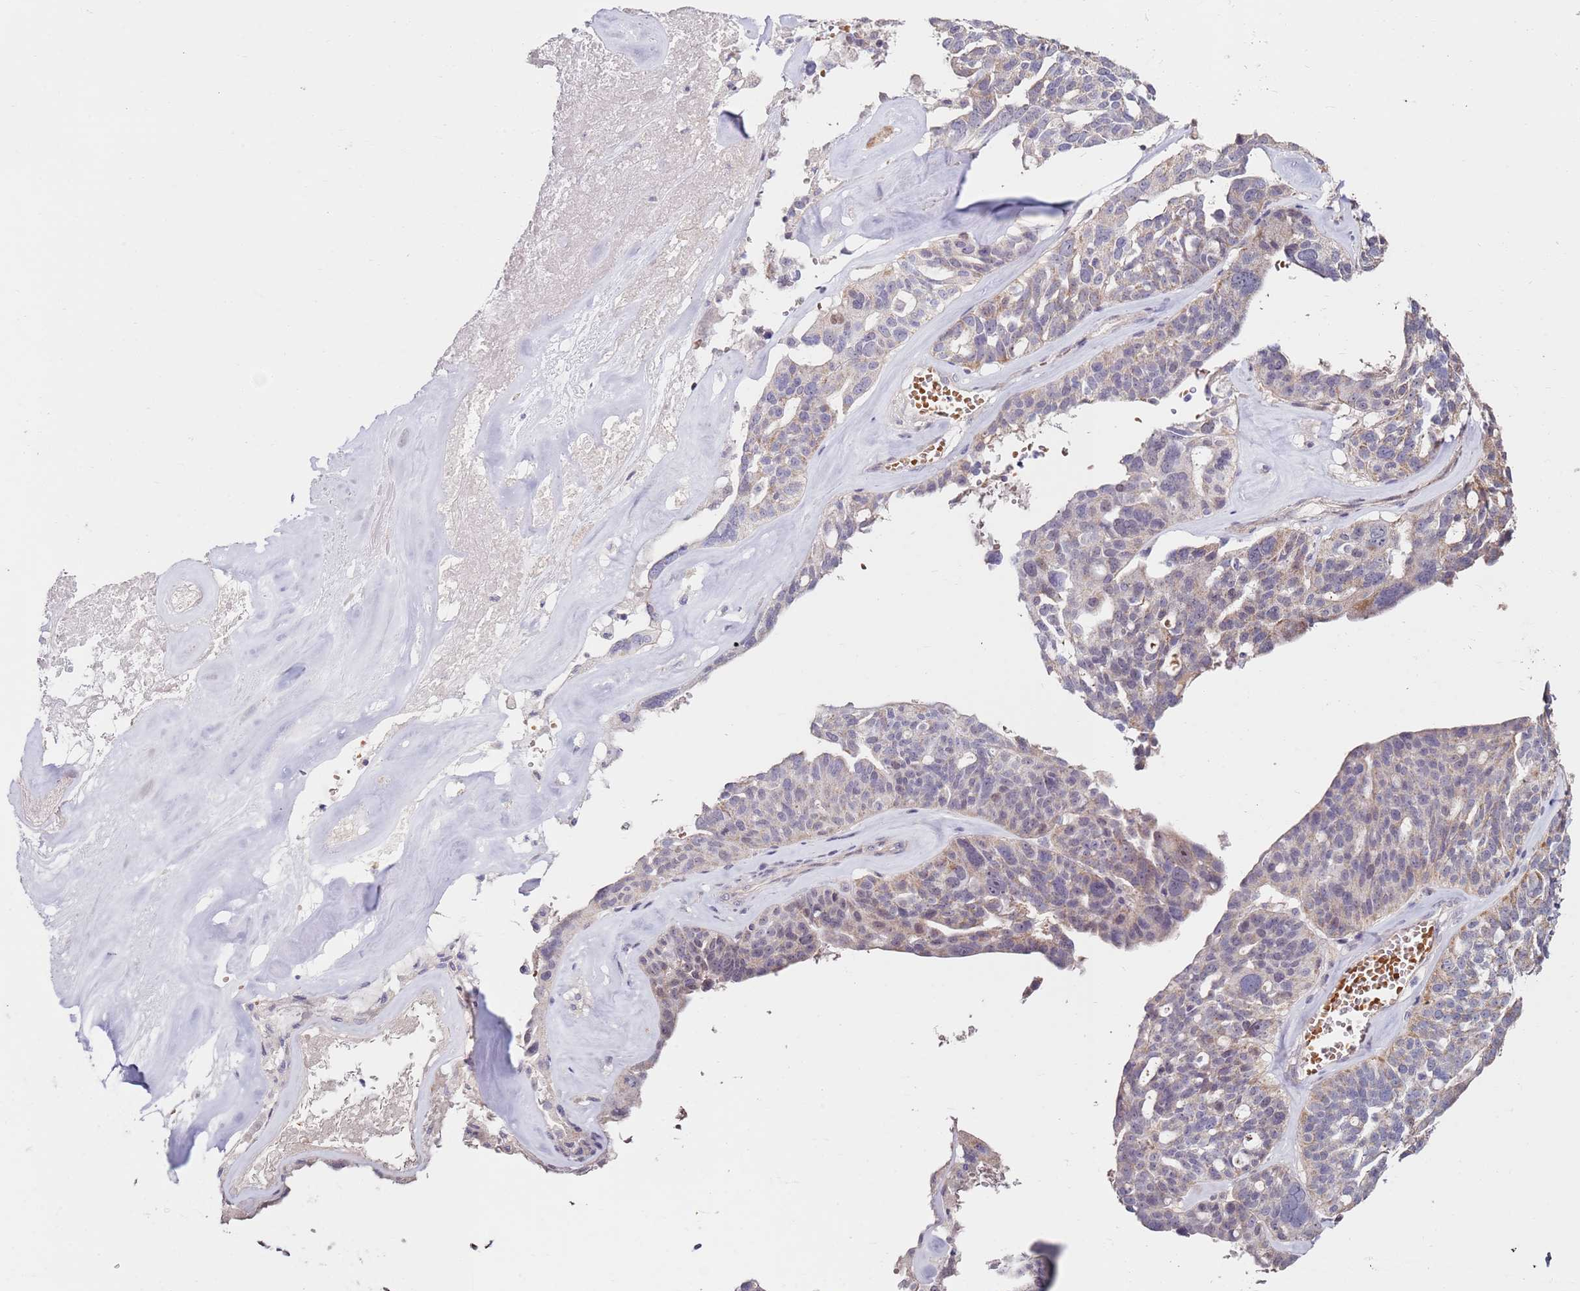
{"staining": {"intensity": "weak", "quantity": "<25%", "location": "cytoplasmic/membranous"}, "tissue": "ovarian cancer", "cell_type": "Tumor cells", "image_type": "cancer", "snomed": [{"axis": "morphology", "description": "Cystadenocarcinoma, serous, NOS"}, {"axis": "topography", "description": "Ovary"}], "caption": "There is no significant expression in tumor cells of ovarian serous cystadenocarcinoma. (DAB immunohistochemistry (IHC) with hematoxylin counter stain).", "gene": "RARS2", "patient": {"sex": "female", "age": 59}}